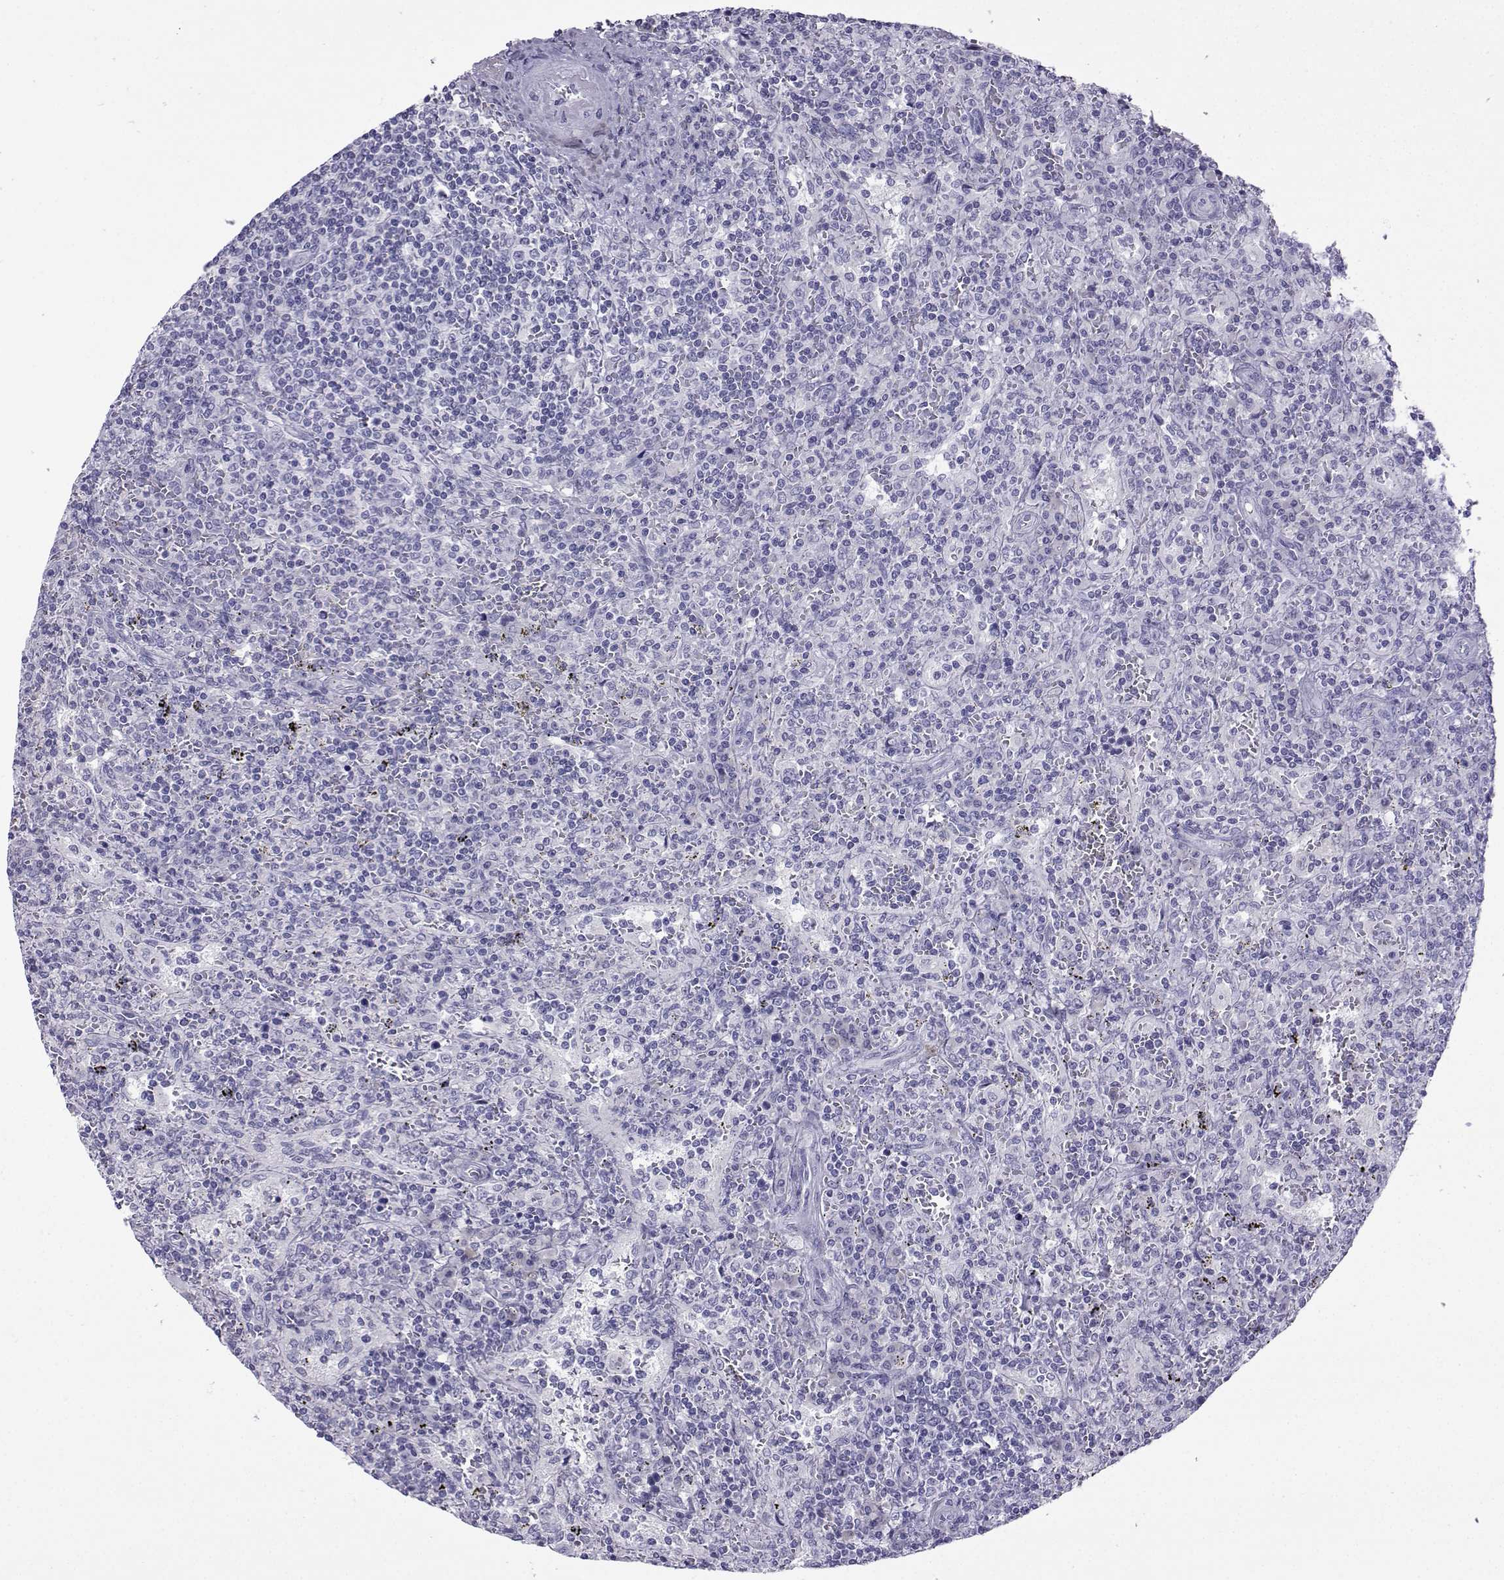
{"staining": {"intensity": "negative", "quantity": "none", "location": "none"}, "tissue": "lymphoma", "cell_type": "Tumor cells", "image_type": "cancer", "snomed": [{"axis": "morphology", "description": "Malignant lymphoma, non-Hodgkin's type, Low grade"}, {"axis": "topography", "description": "Spleen"}], "caption": "A high-resolution histopathology image shows IHC staining of lymphoma, which demonstrates no significant staining in tumor cells.", "gene": "ARMC2", "patient": {"sex": "male", "age": 62}}